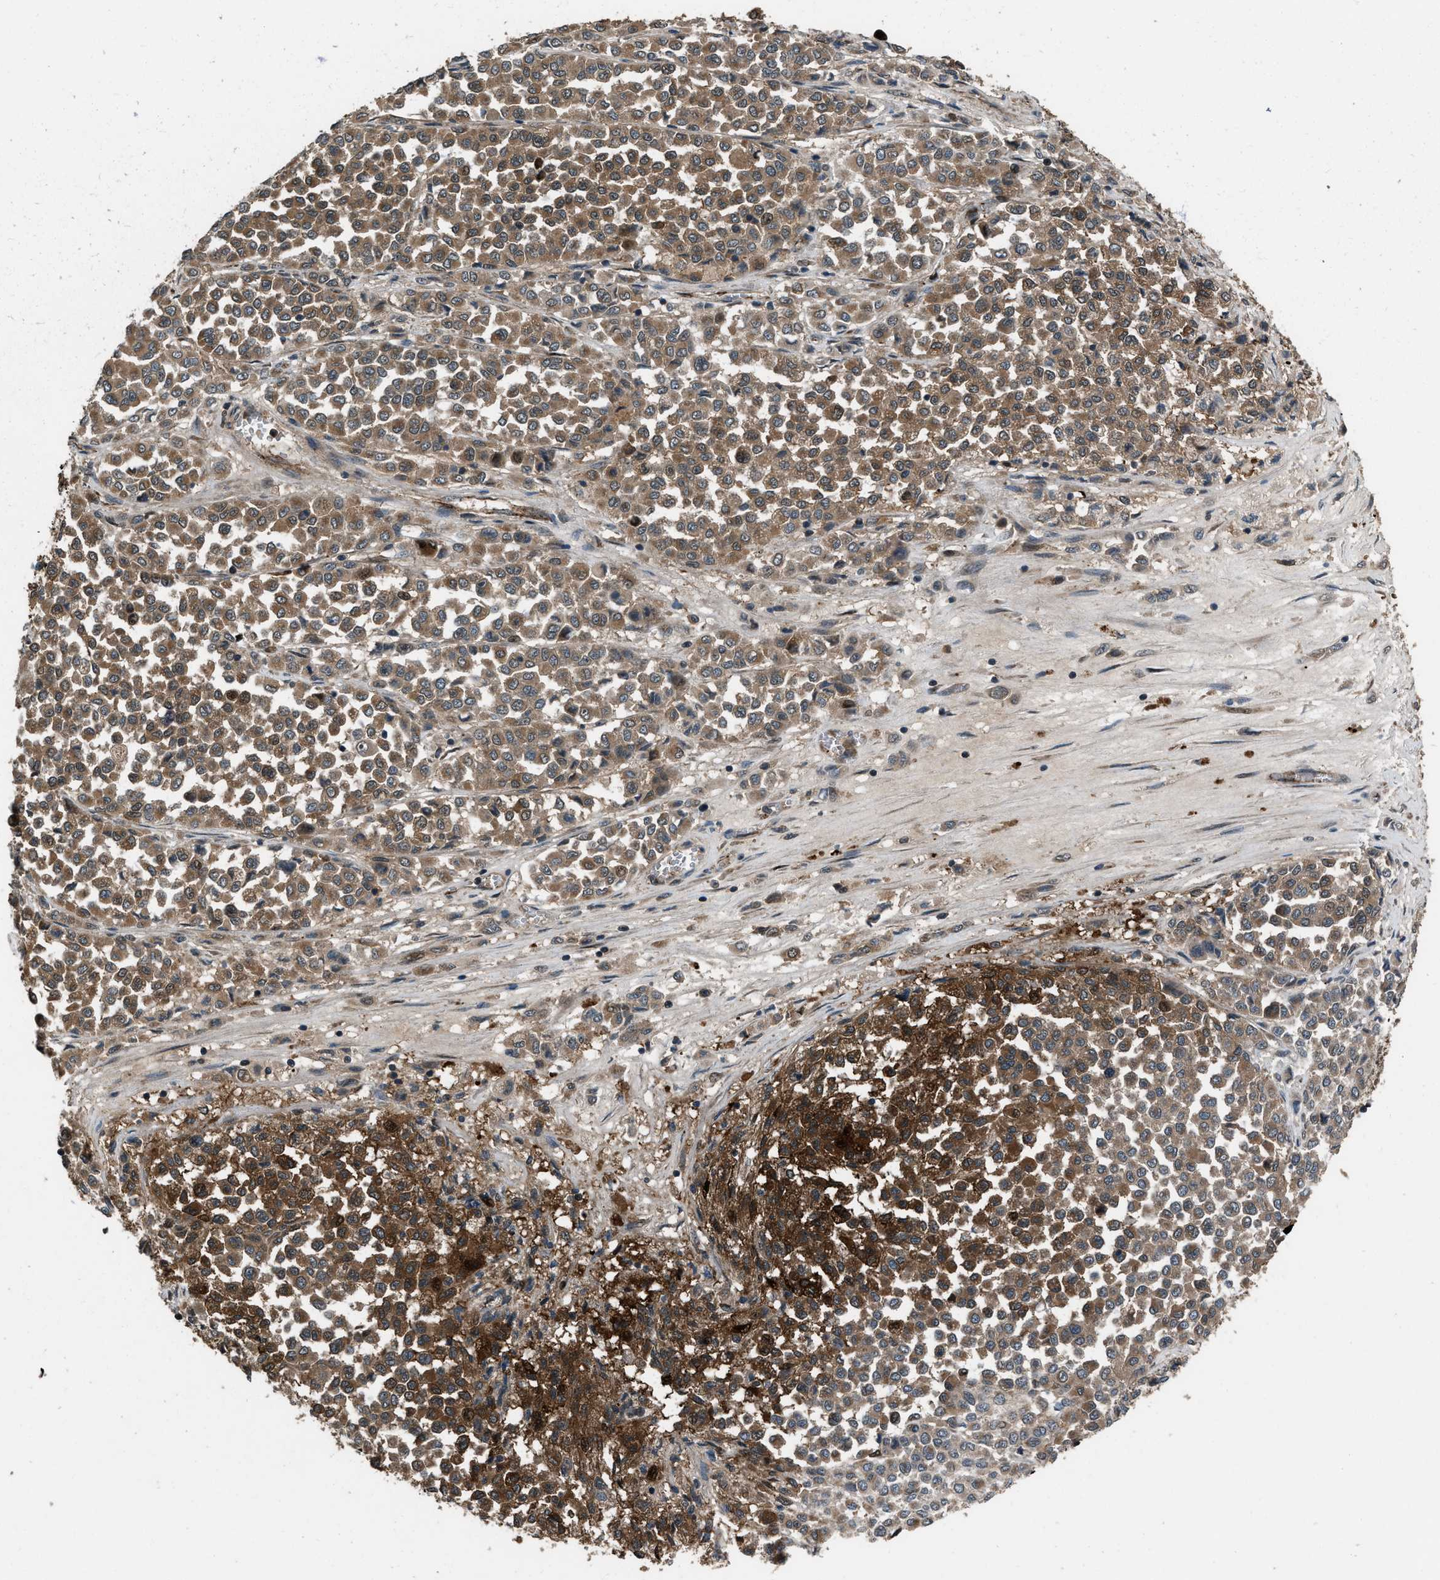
{"staining": {"intensity": "moderate", "quantity": ">75%", "location": "cytoplasmic/membranous"}, "tissue": "melanoma", "cell_type": "Tumor cells", "image_type": "cancer", "snomed": [{"axis": "morphology", "description": "Malignant melanoma, Metastatic site"}, {"axis": "topography", "description": "Pancreas"}], "caption": "A photomicrograph showing moderate cytoplasmic/membranous positivity in approximately >75% of tumor cells in melanoma, as visualized by brown immunohistochemical staining.", "gene": "IRAK4", "patient": {"sex": "female", "age": 30}}